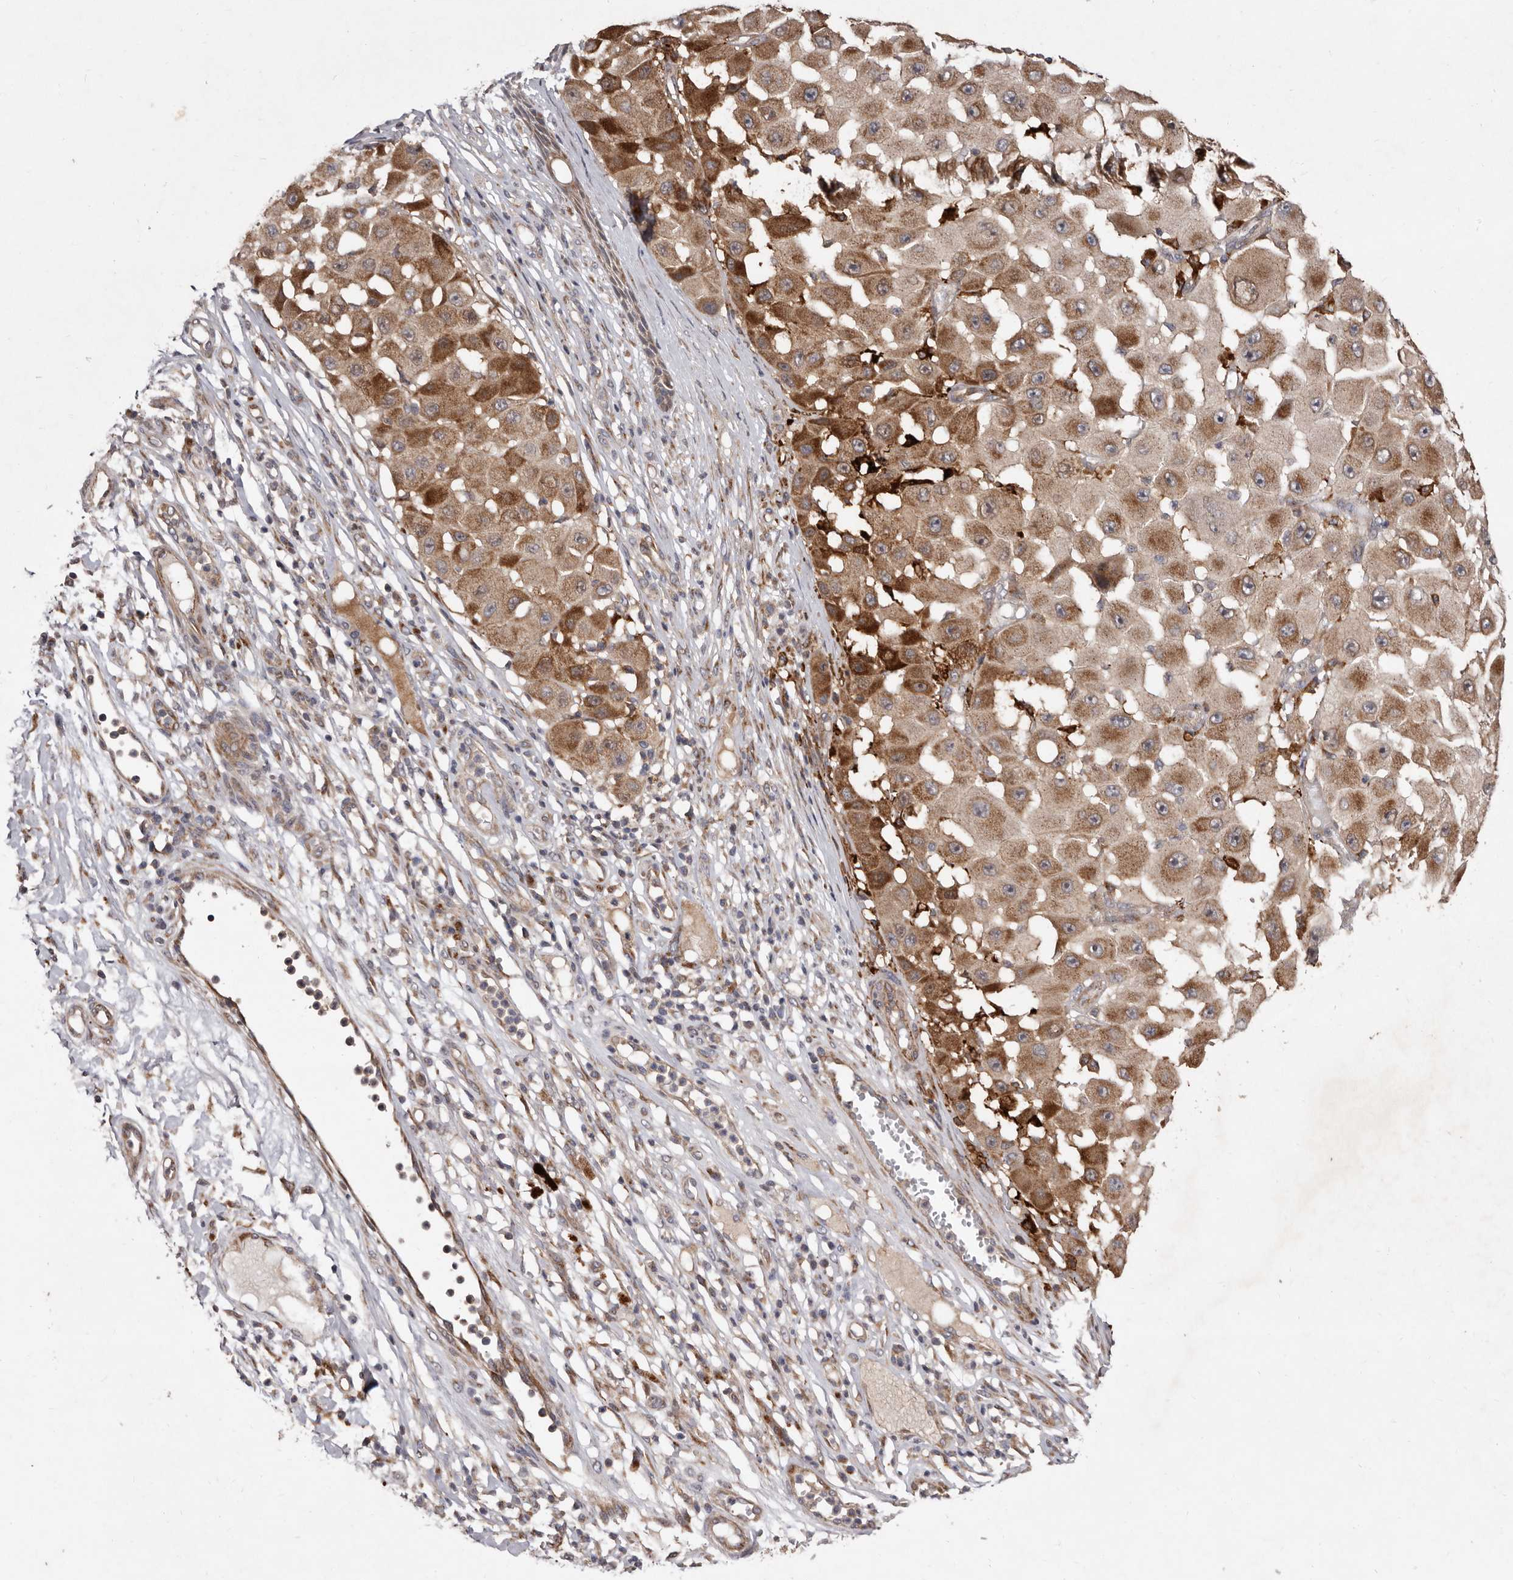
{"staining": {"intensity": "moderate", "quantity": ">75%", "location": "cytoplasmic/membranous"}, "tissue": "melanoma", "cell_type": "Tumor cells", "image_type": "cancer", "snomed": [{"axis": "morphology", "description": "Malignant melanoma, NOS"}, {"axis": "topography", "description": "Skin"}], "caption": "Melanoma was stained to show a protein in brown. There is medium levels of moderate cytoplasmic/membranous positivity in approximately >75% of tumor cells.", "gene": "FLAD1", "patient": {"sex": "female", "age": 81}}